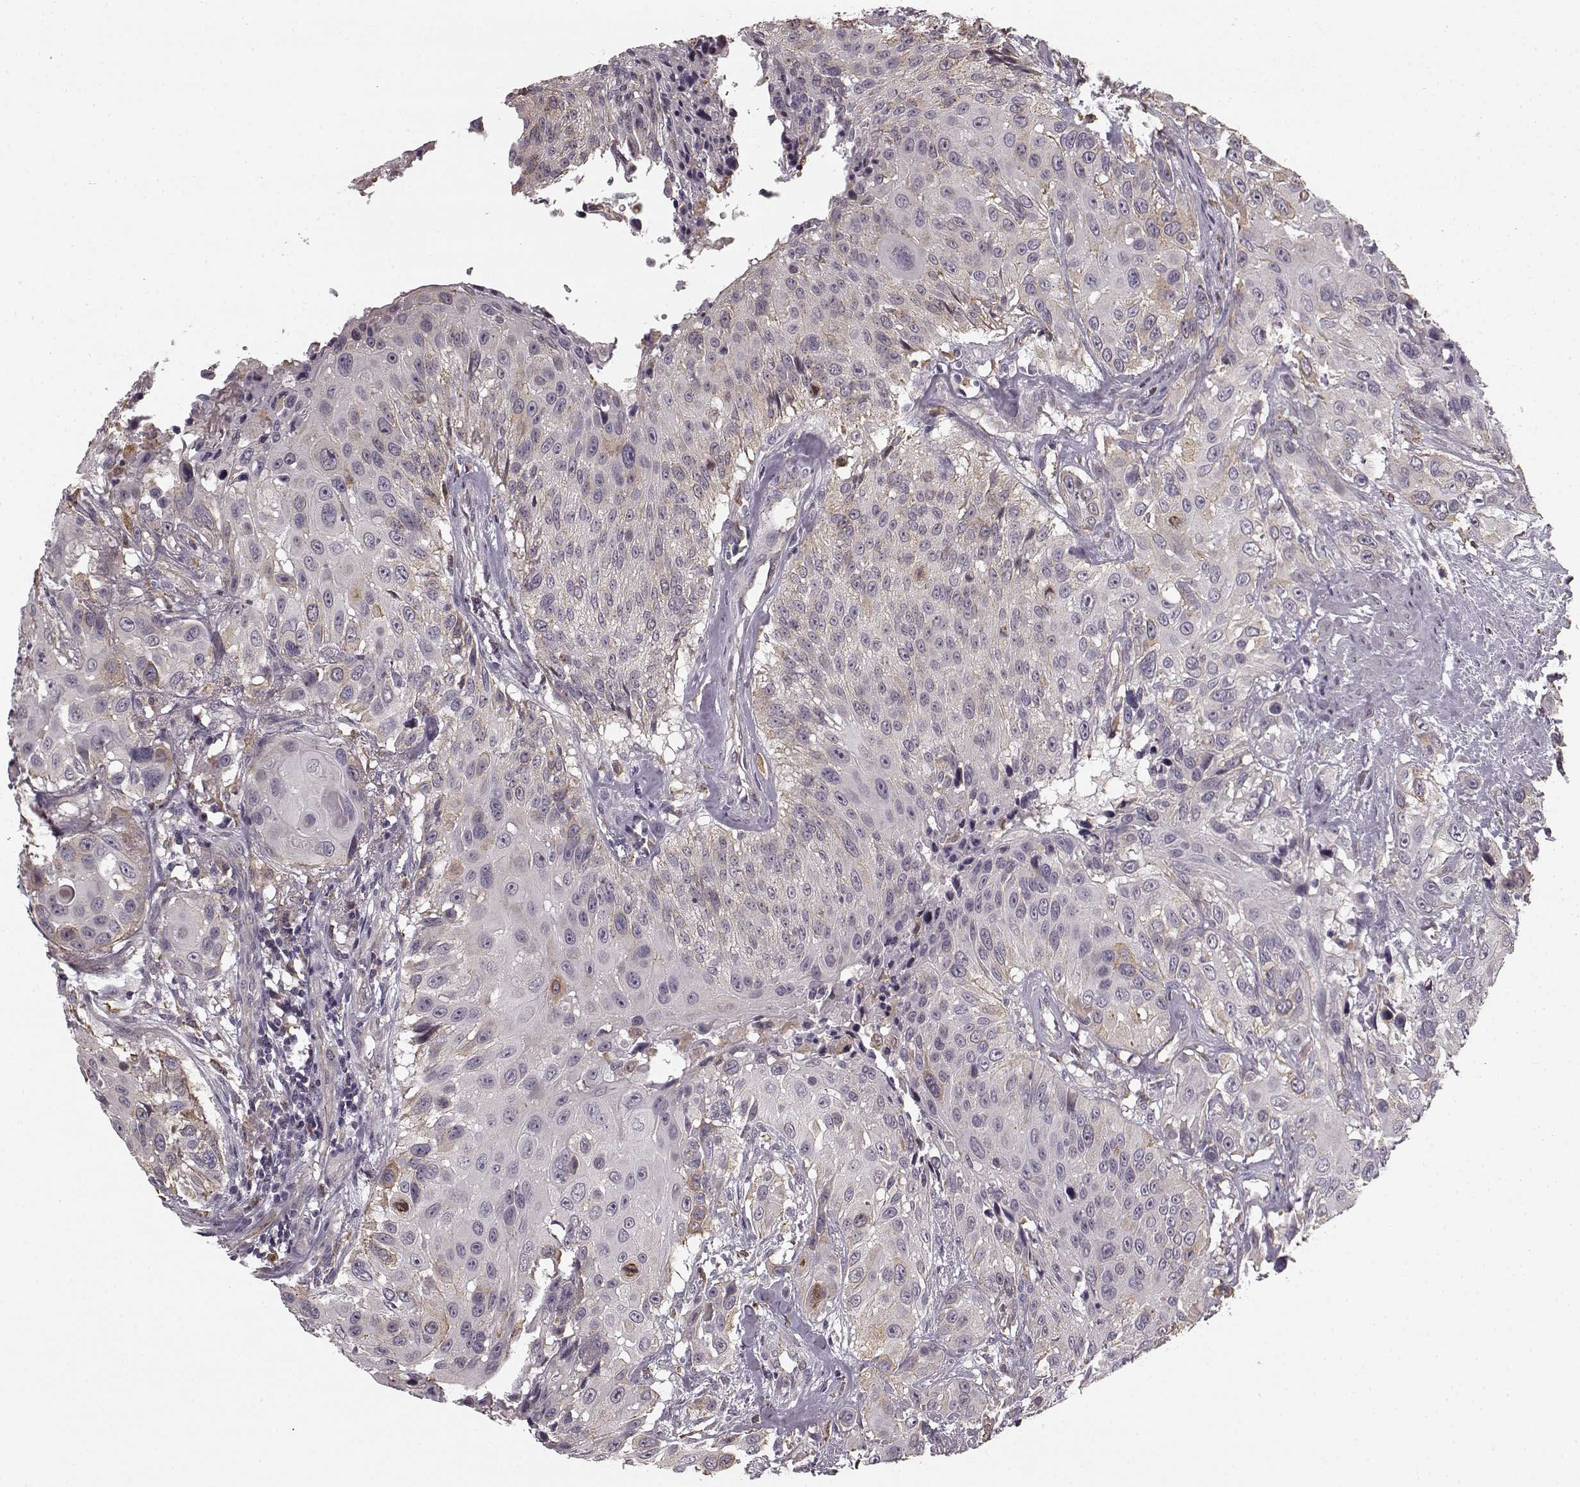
{"staining": {"intensity": "weak", "quantity": "<25%", "location": "cytoplasmic/membranous"}, "tissue": "urothelial cancer", "cell_type": "Tumor cells", "image_type": "cancer", "snomed": [{"axis": "morphology", "description": "Urothelial carcinoma, NOS"}, {"axis": "topography", "description": "Urinary bladder"}], "caption": "High magnification brightfield microscopy of urothelial cancer stained with DAB (brown) and counterstained with hematoxylin (blue): tumor cells show no significant staining.", "gene": "HMMR", "patient": {"sex": "male", "age": 55}}